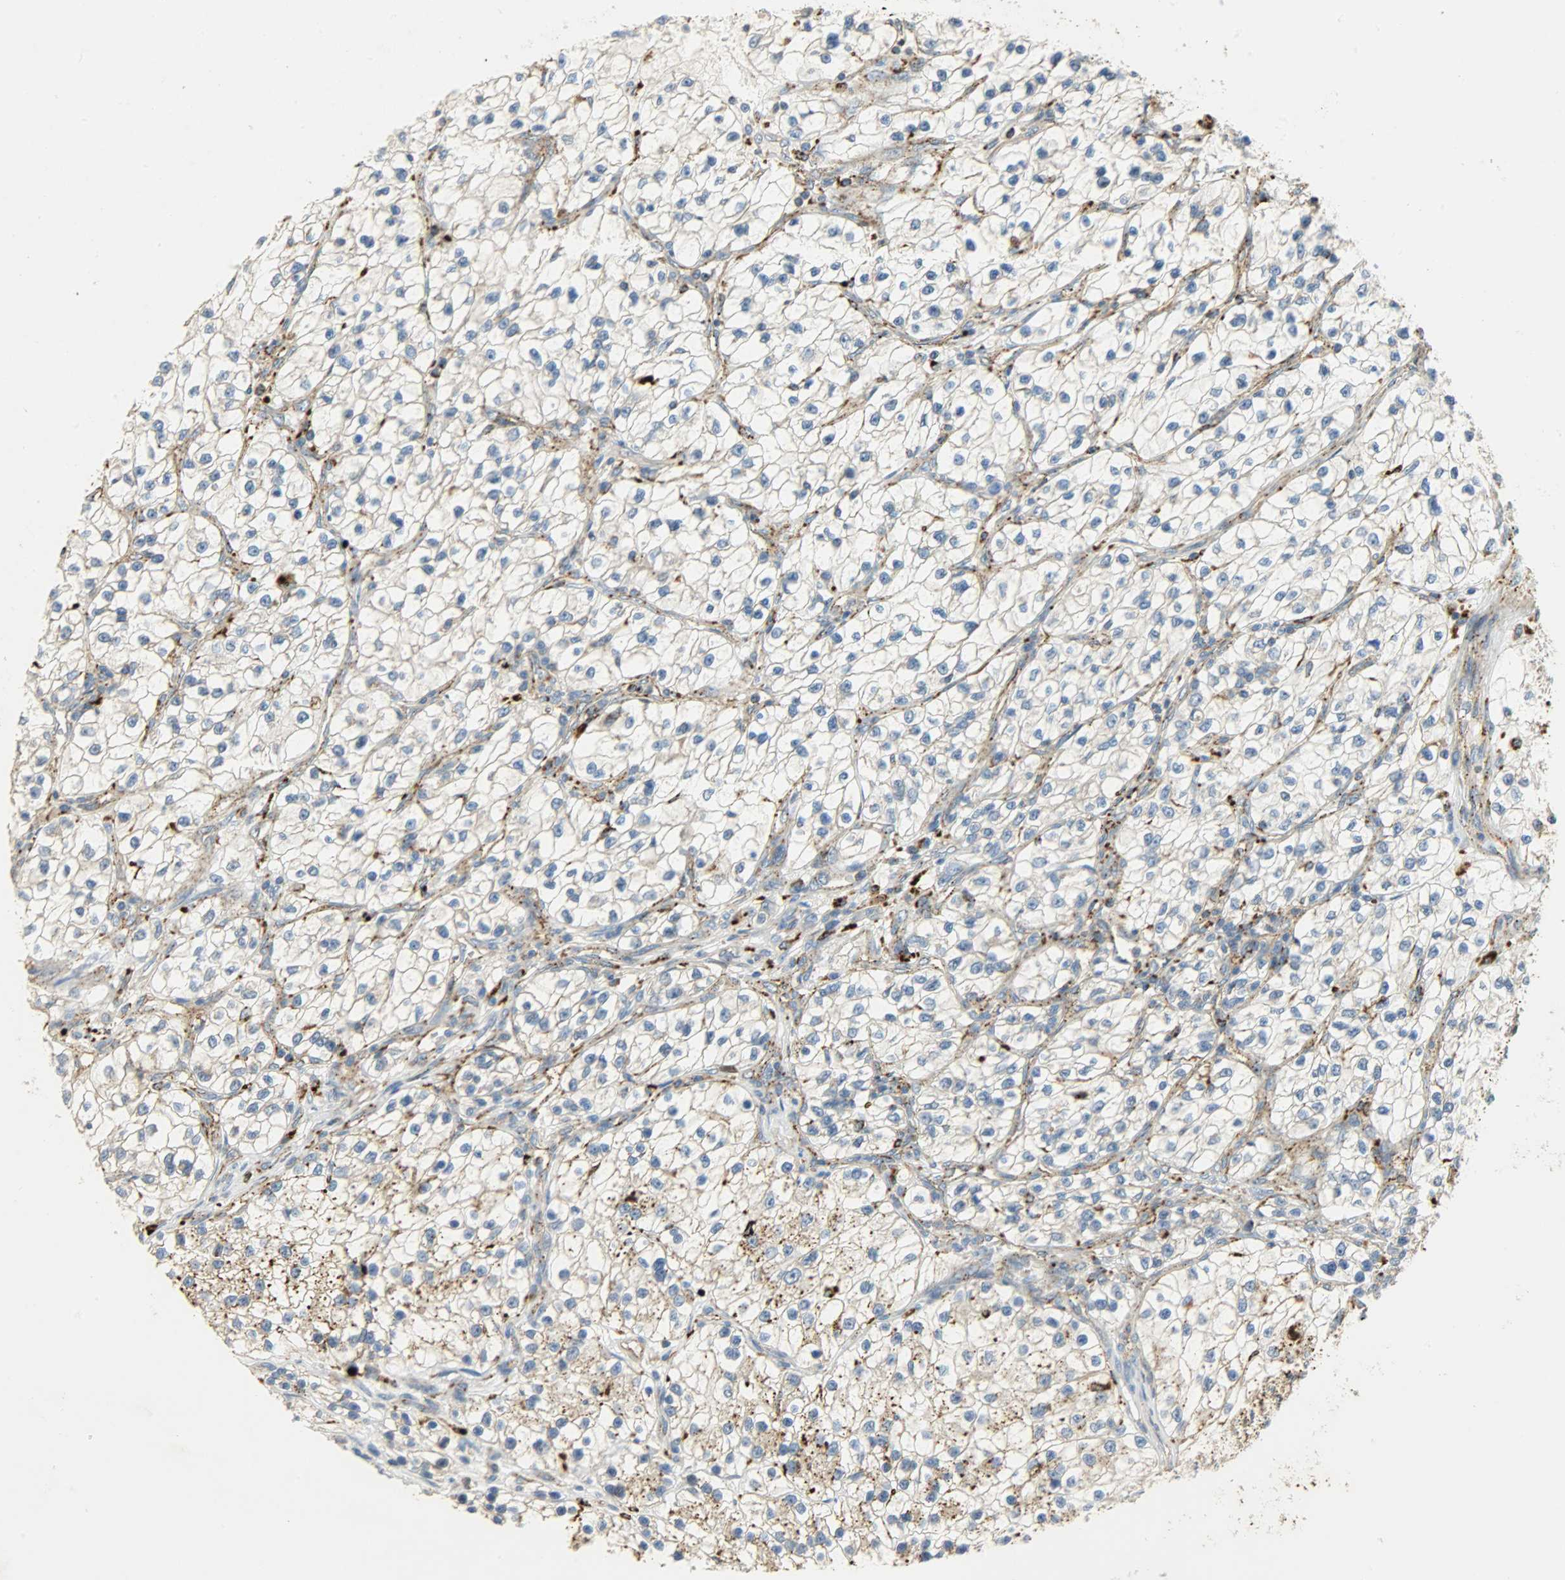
{"staining": {"intensity": "moderate", "quantity": "<25%", "location": "cytoplasmic/membranous"}, "tissue": "renal cancer", "cell_type": "Tumor cells", "image_type": "cancer", "snomed": [{"axis": "morphology", "description": "Adenocarcinoma, NOS"}, {"axis": "topography", "description": "Kidney"}], "caption": "High-magnification brightfield microscopy of renal cancer (adenocarcinoma) stained with DAB (3,3'-diaminobenzidine) (brown) and counterstained with hematoxylin (blue). tumor cells exhibit moderate cytoplasmic/membranous expression is present in approximately<25% of cells.", "gene": "ASAH1", "patient": {"sex": "female", "age": 57}}